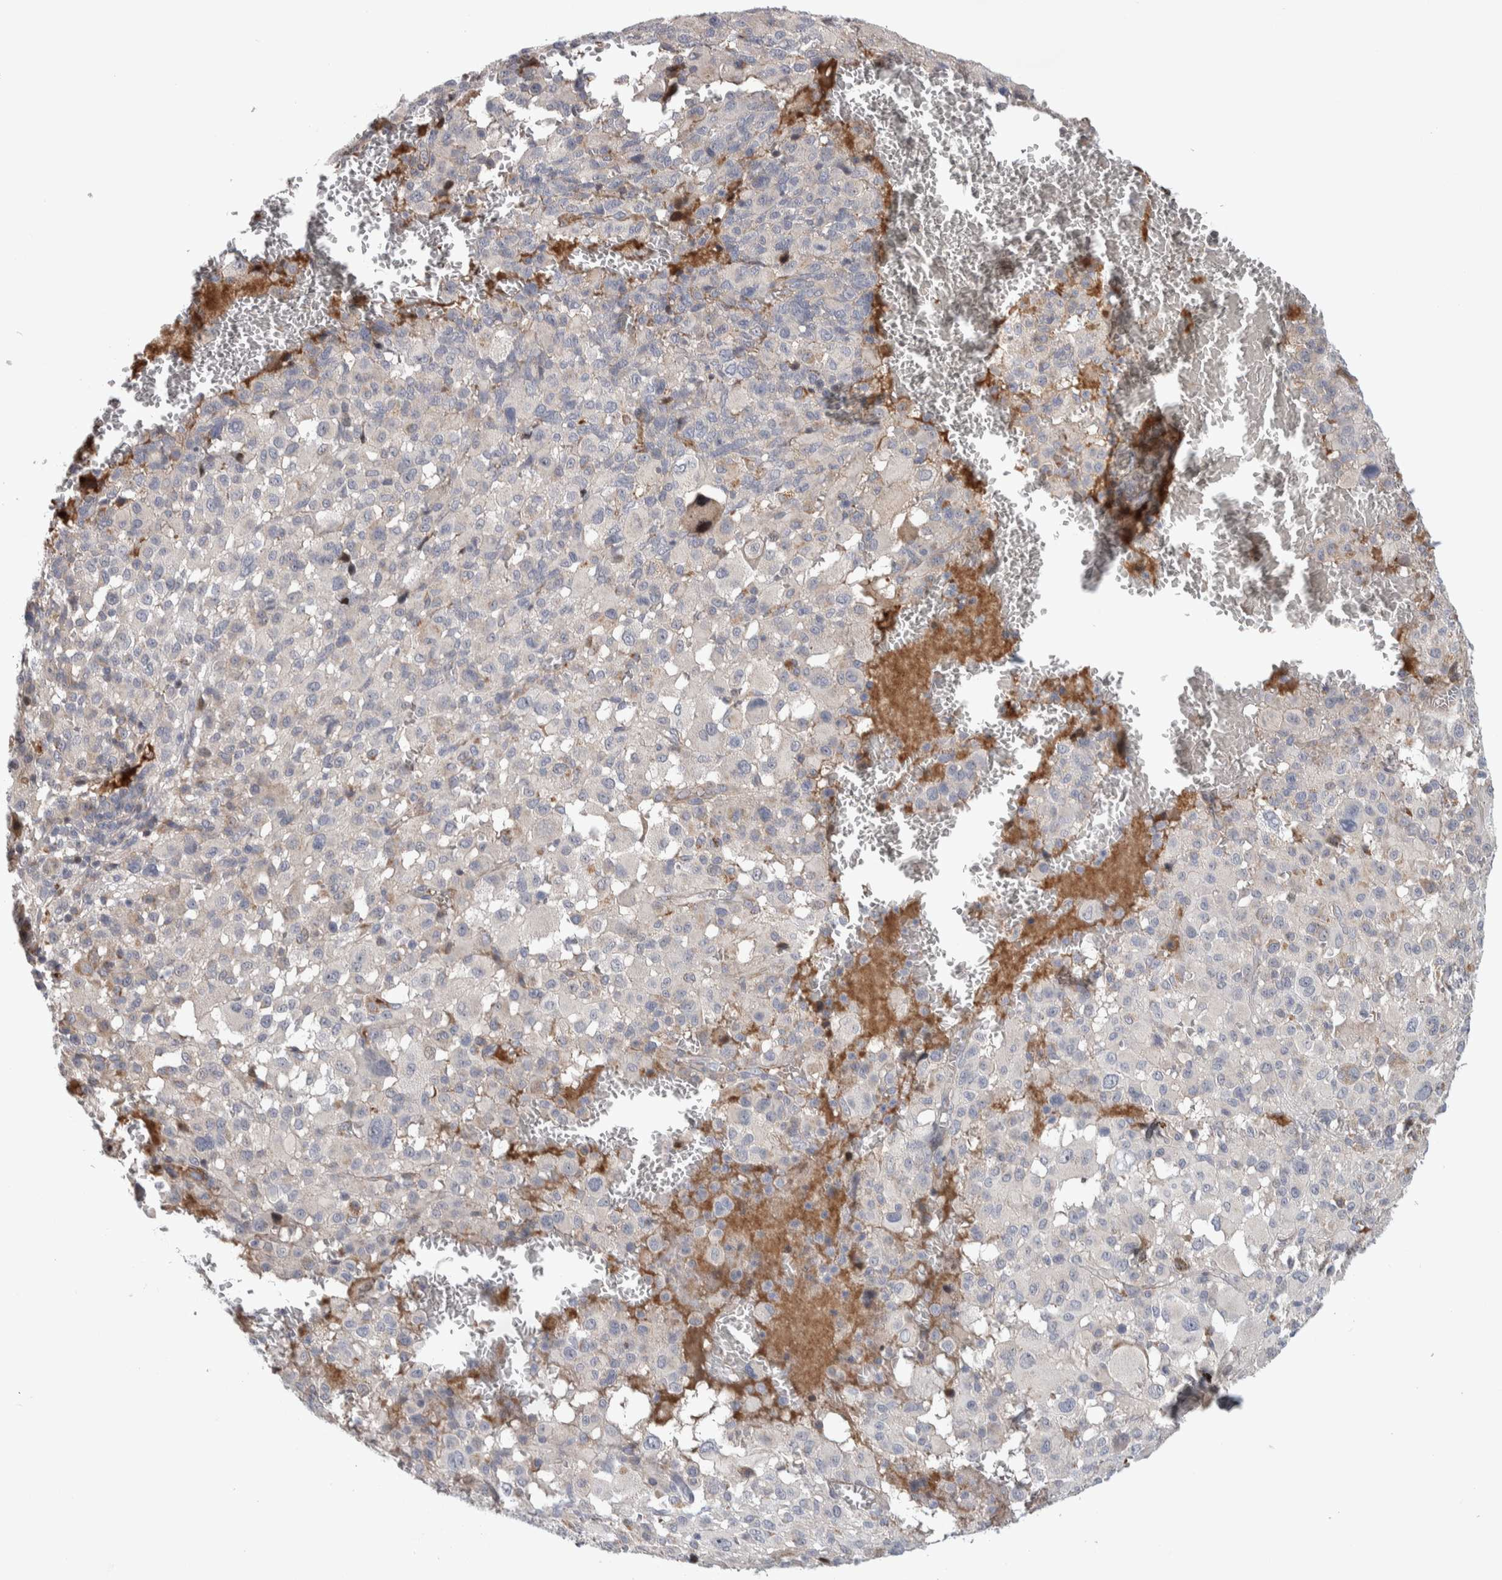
{"staining": {"intensity": "negative", "quantity": "none", "location": "none"}, "tissue": "melanoma", "cell_type": "Tumor cells", "image_type": "cancer", "snomed": [{"axis": "morphology", "description": "Malignant melanoma, Metastatic site"}, {"axis": "topography", "description": "Skin"}], "caption": "The immunohistochemistry micrograph has no significant positivity in tumor cells of melanoma tissue.", "gene": "PSMG3", "patient": {"sex": "female", "age": 74}}